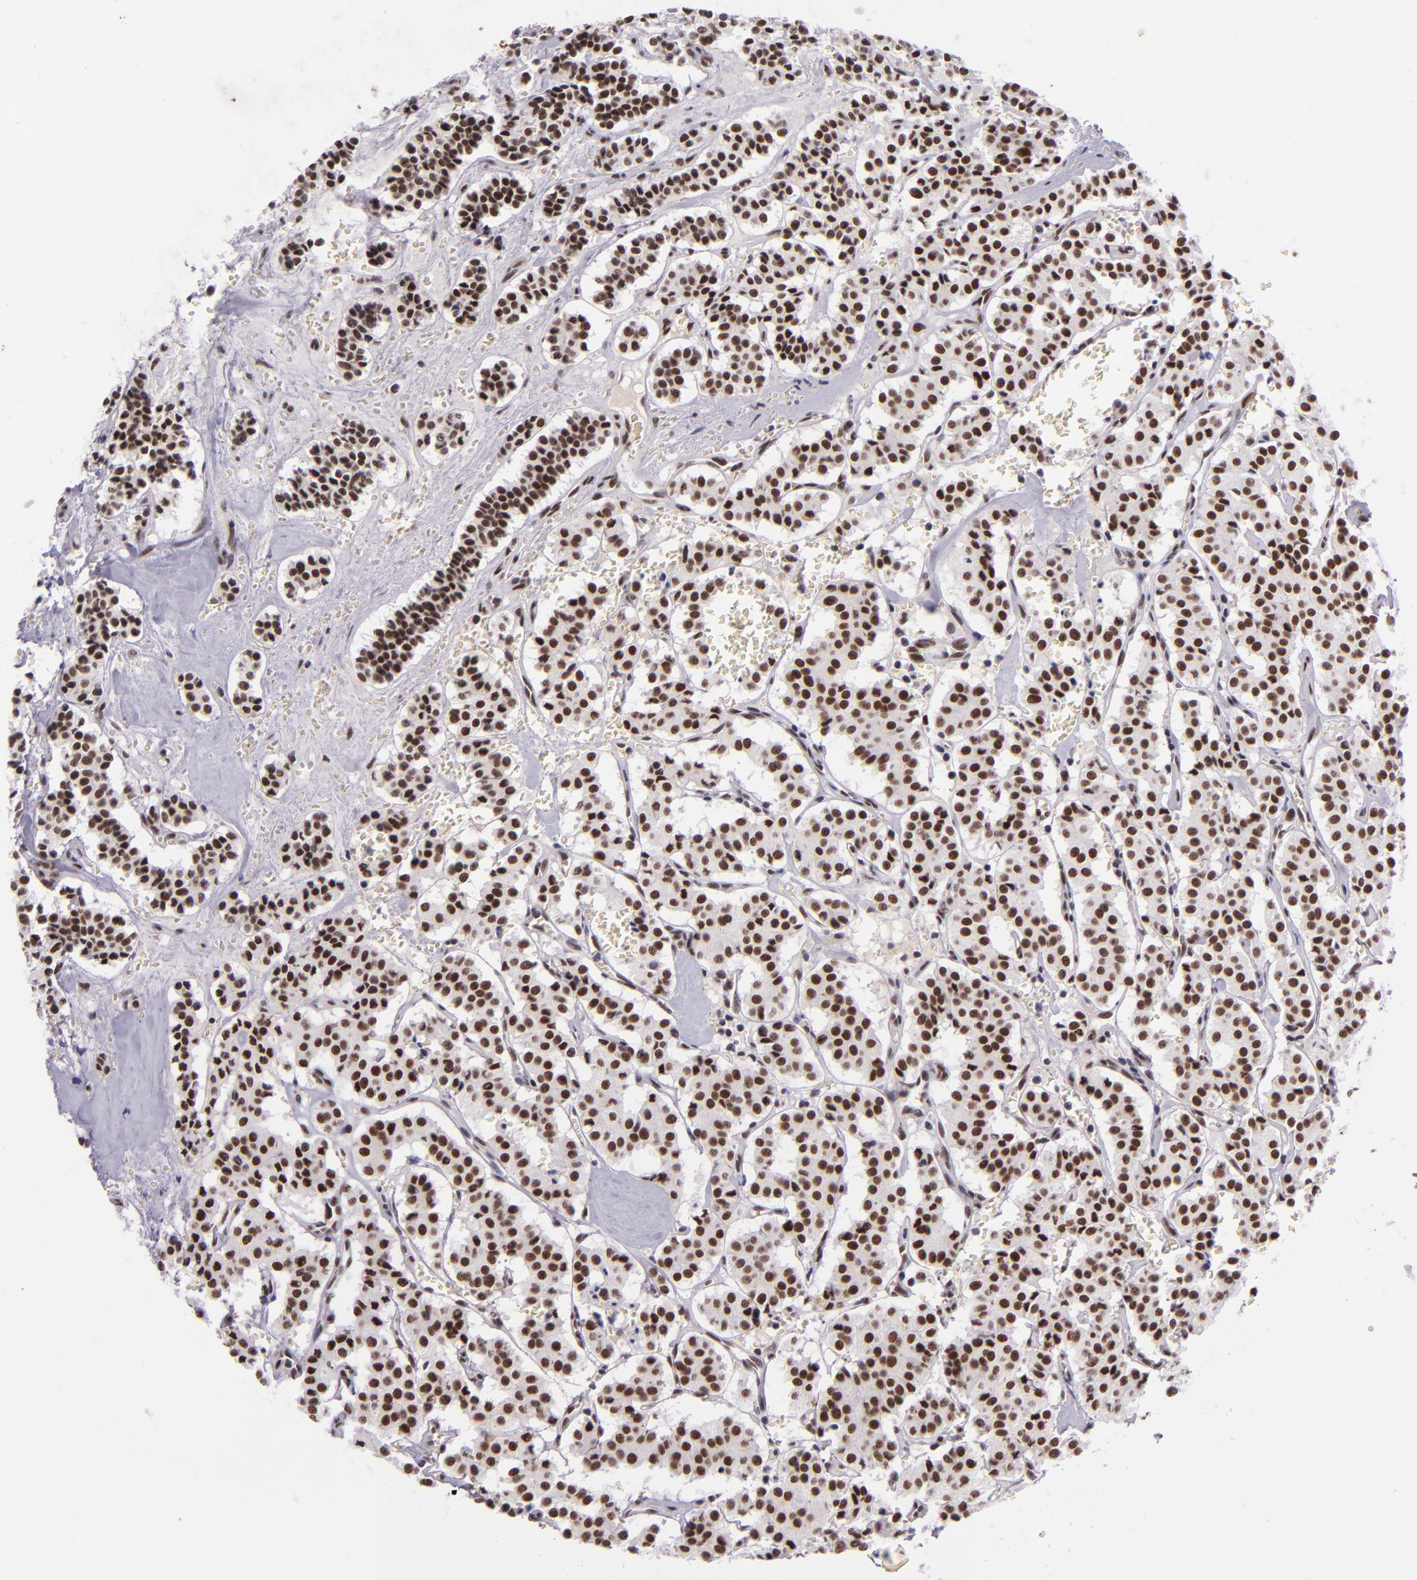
{"staining": {"intensity": "strong", "quantity": ">75%", "location": "nuclear"}, "tissue": "carcinoid", "cell_type": "Tumor cells", "image_type": "cancer", "snomed": [{"axis": "morphology", "description": "Carcinoid, malignant, NOS"}, {"axis": "topography", "description": "Bronchus"}], "caption": "Carcinoid tissue demonstrates strong nuclear staining in about >75% of tumor cells, visualized by immunohistochemistry. Immunohistochemistry (ihc) stains the protein in brown and the nuclei are stained blue.", "gene": "GPKOW", "patient": {"sex": "male", "age": 55}}